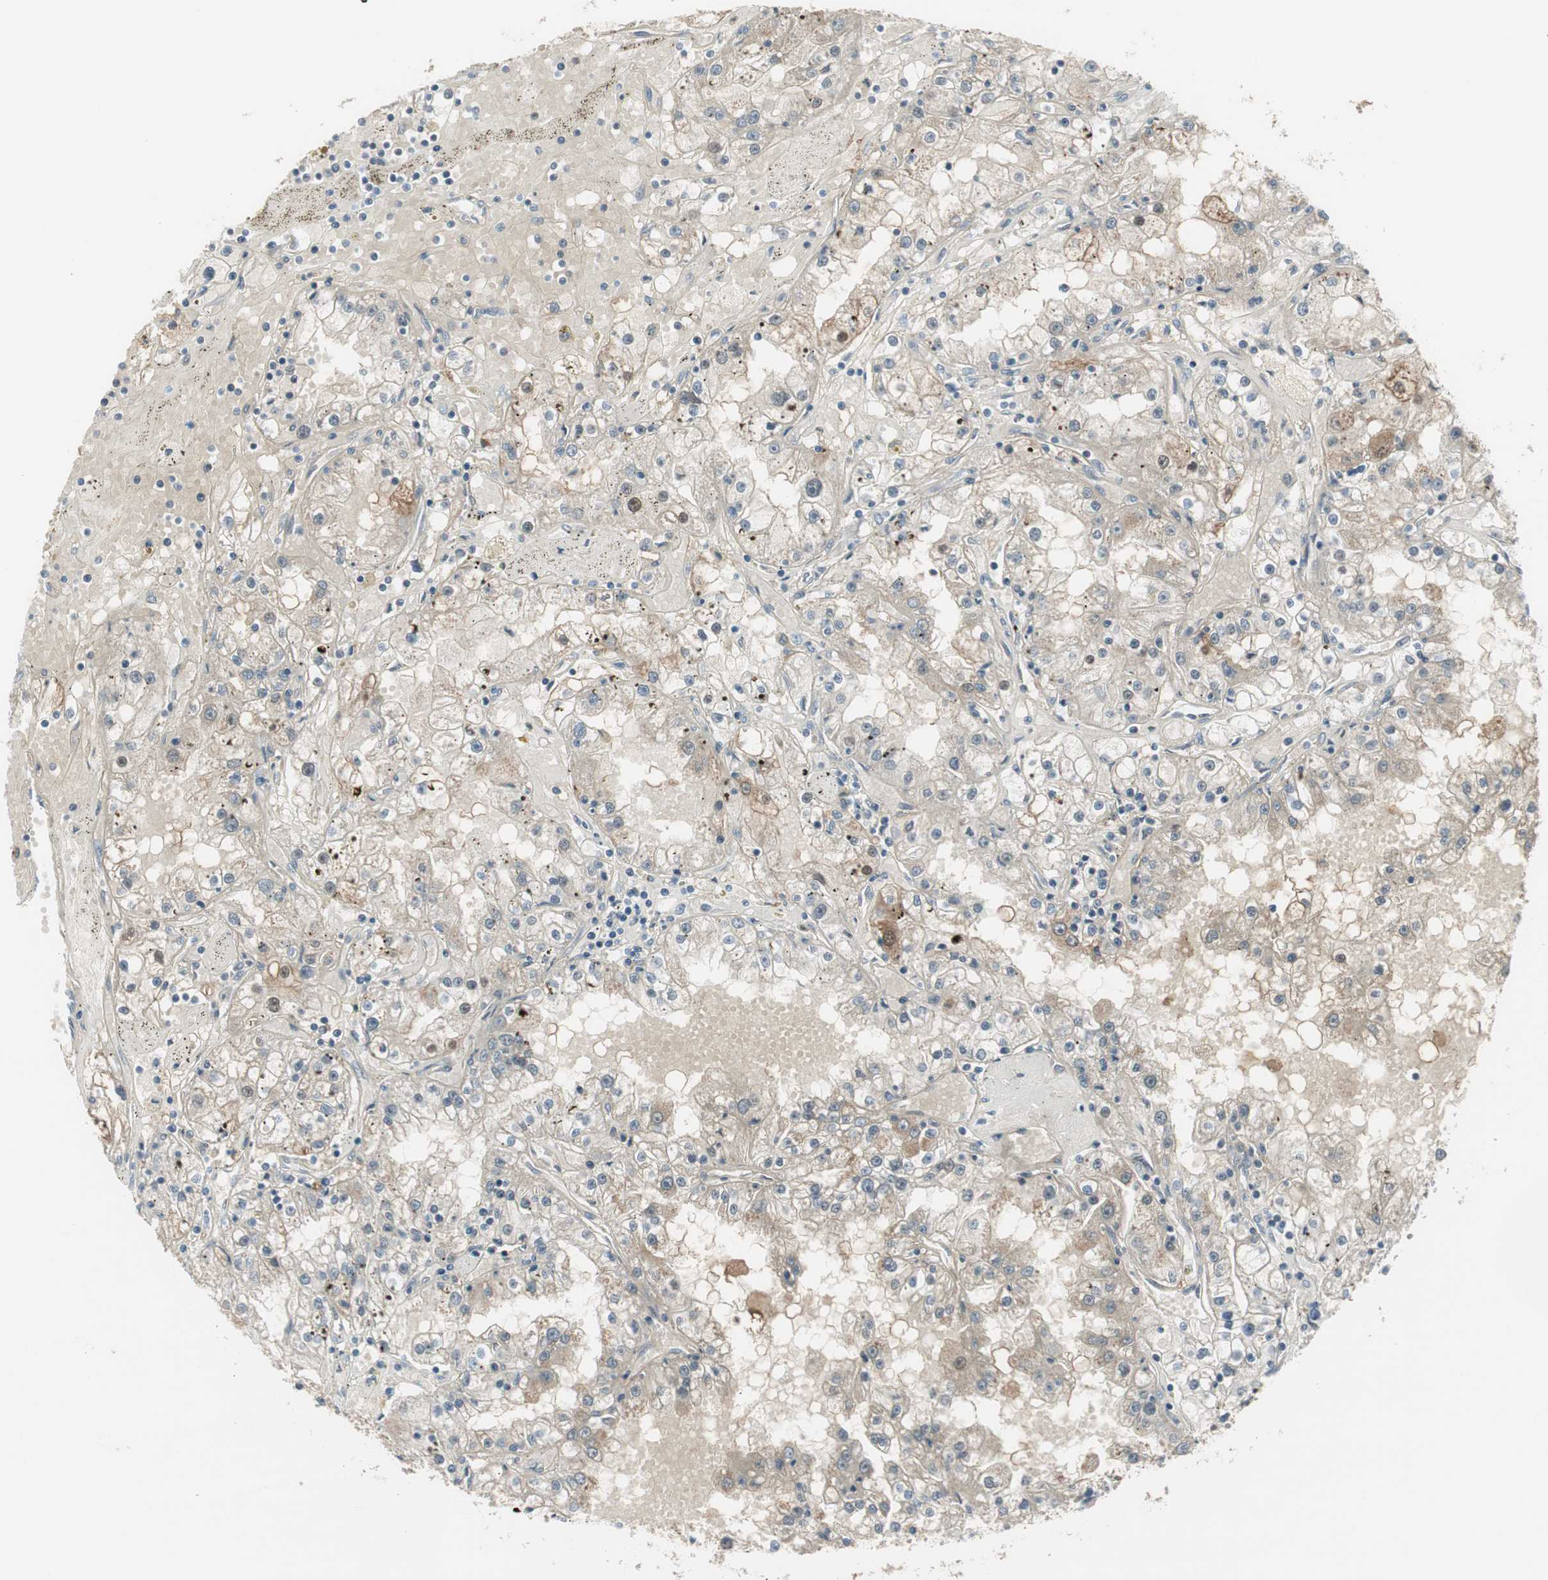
{"staining": {"intensity": "weak", "quantity": "25%-75%", "location": "cytoplasmic/membranous"}, "tissue": "renal cancer", "cell_type": "Tumor cells", "image_type": "cancer", "snomed": [{"axis": "morphology", "description": "Adenocarcinoma, NOS"}, {"axis": "topography", "description": "Kidney"}], "caption": "Protein expression by immunohistochemistry (IHC) demonstrates weak cytoplasmic/membranous staining in approximately 25%-75% of tumor cells in renal adenocarcinoma.", "gene": "EVA1A", "patient": {"sex": "male", "age": 56}}